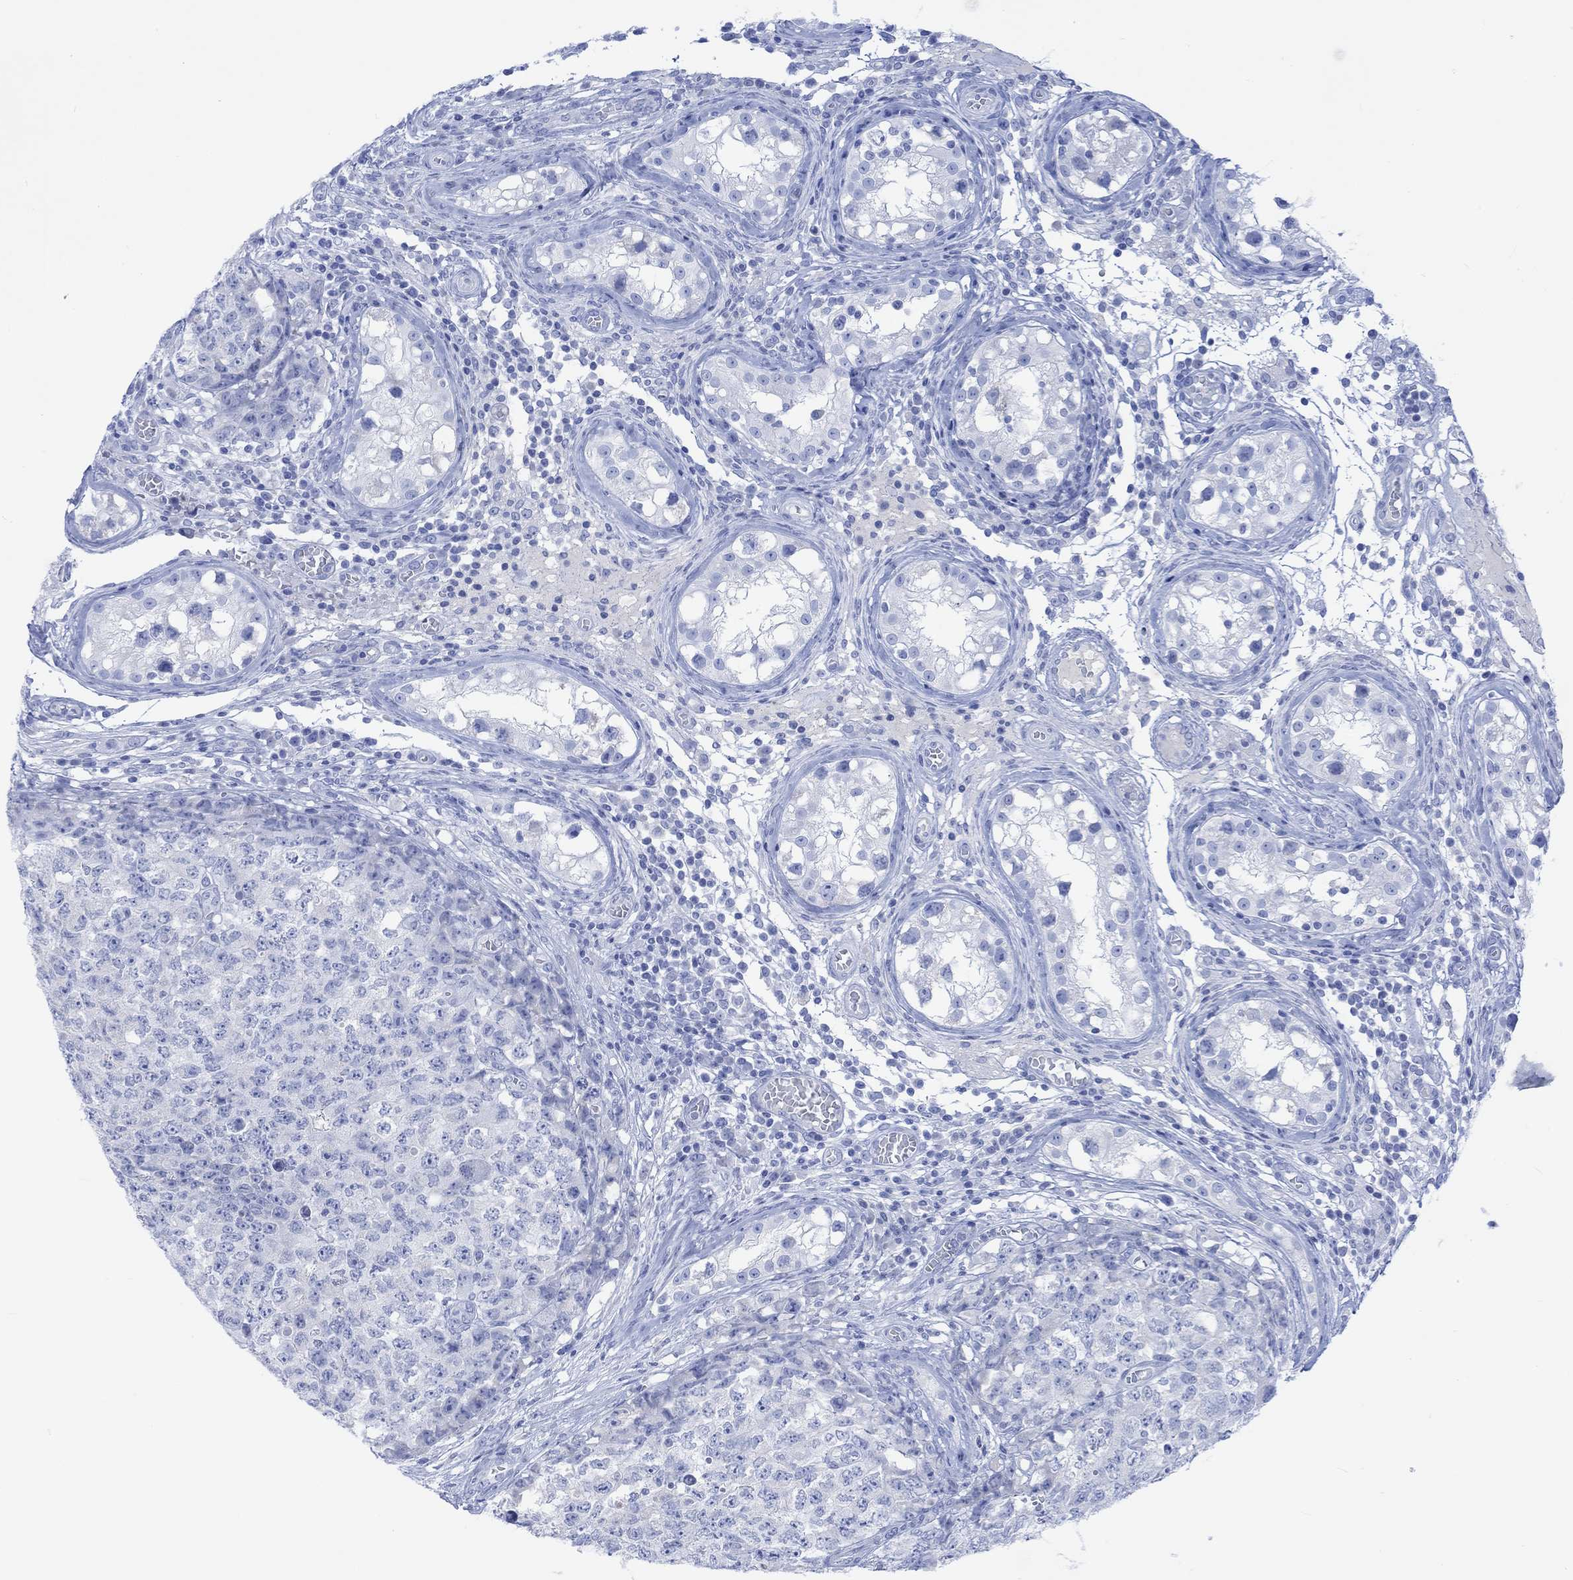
{"staining": {"intensity": "negative", "quantity": "none", "location": "none"}, "tissue": "testis cancer", "cell_type": "Tumor cells", "image_type": "cancer", "snomed": [{"axis": "morphology", "description": "Carcinoma, Embryonal, NOS"}, {"axis": "topography", "description": "Testis"}], "caption": "Tumor cells are negative for brown protein staining in embryonal carcinoma (testis).", "gene": "CALCA", "patient": {"sex": "male", "age": 23}}